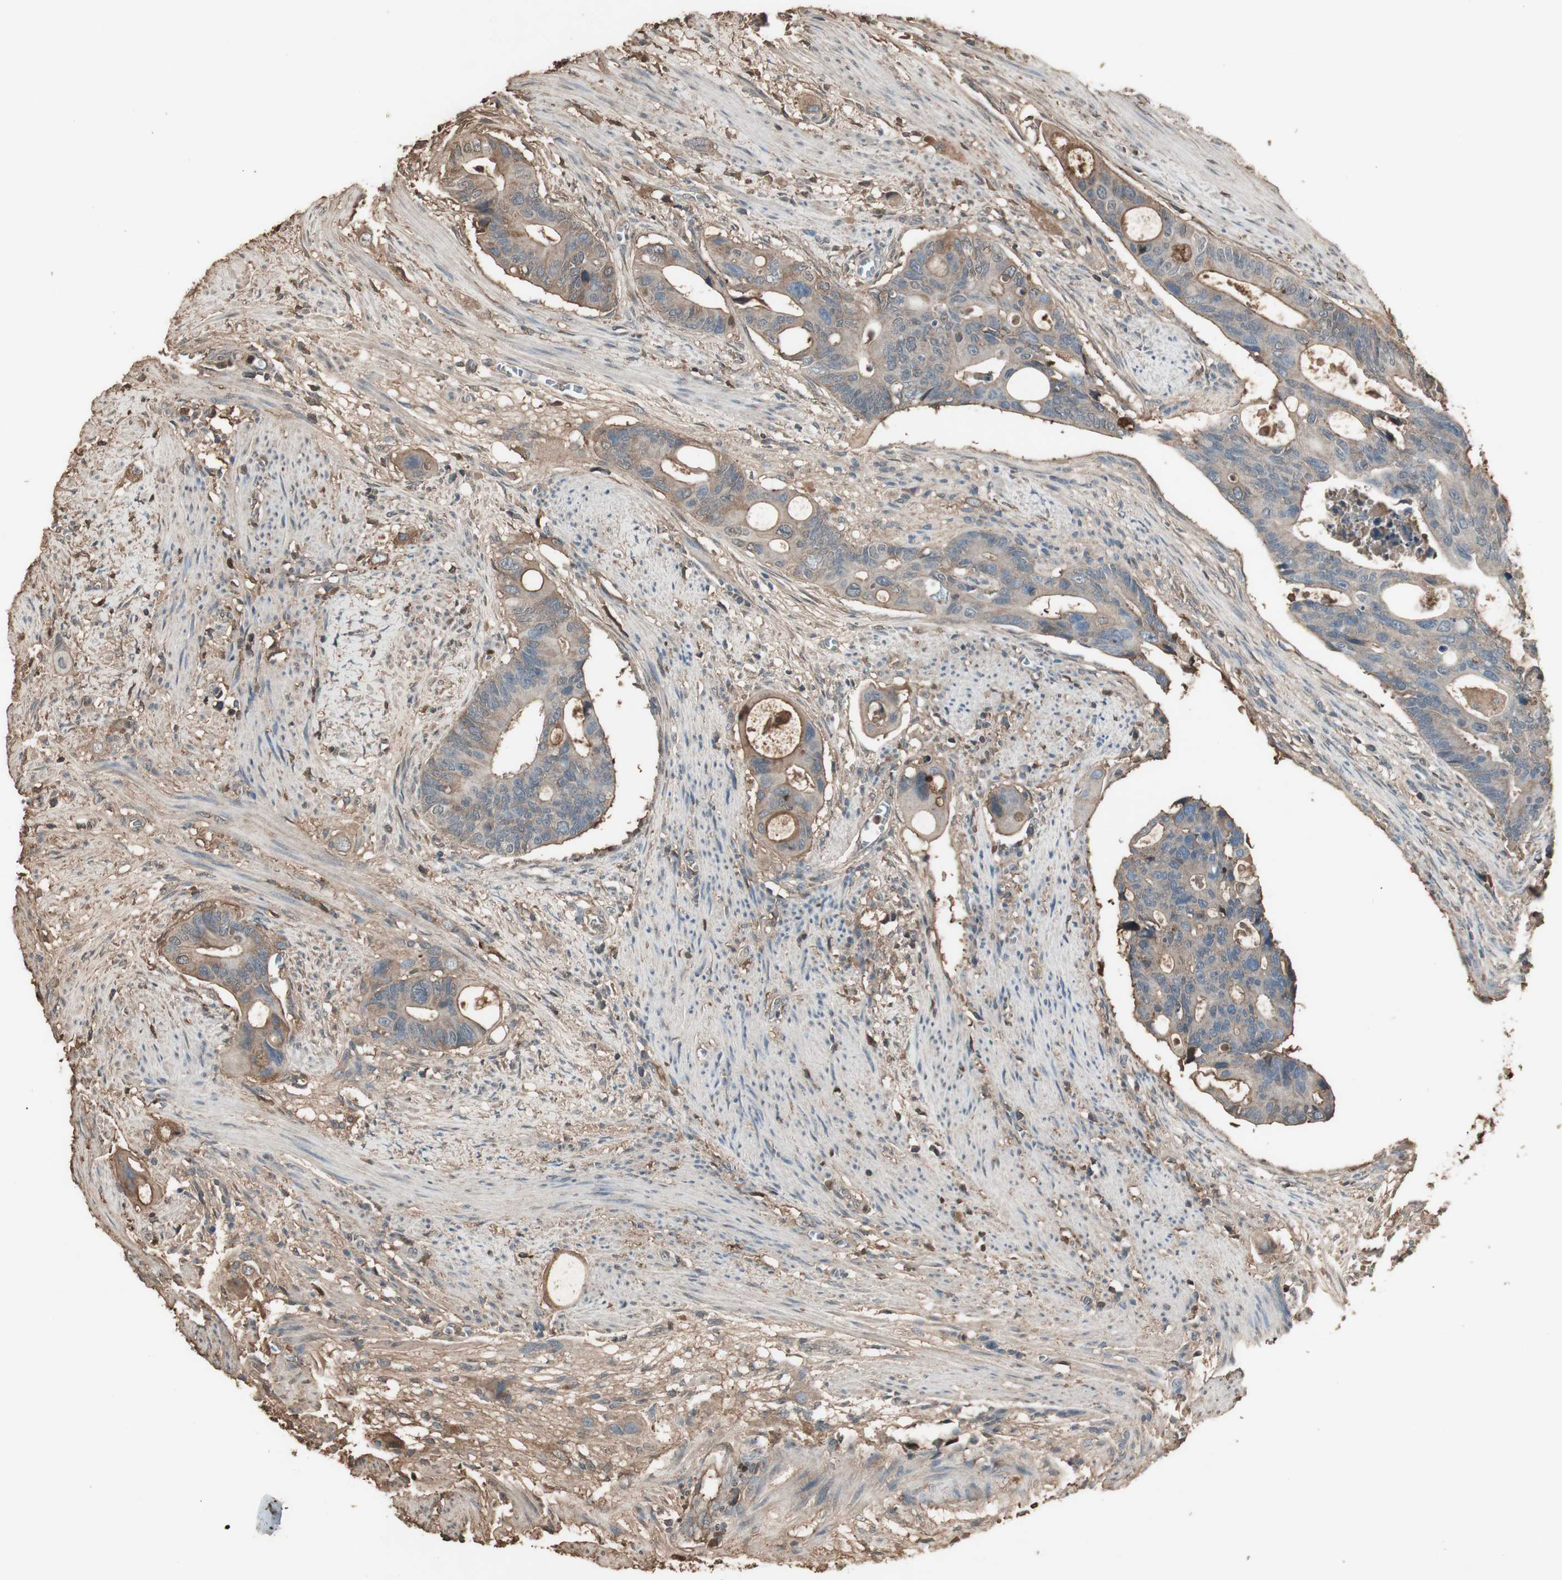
{"staining": {"intensity": "weak", "quantity": ">75%", "location": "cytoplasmic/membranous"}, "tissue": "colorectal cancer", "cell_type": "Tumor cells", "image_type": "cancer", "snomed": [{"axis": "morphology", "description": "Adenocarcinoma, NOS"}, {"axis": "topography", "description": "Colon"}], "caption": "IHC photomicrograph of neoplastic tissue: human colorectal cancer stained using immunohistochemistry (IHC) reveals low levels of weak protein expression localized specifically in the cytoplasmic/membranous of tumor cells, appearing as a cytoplasmic/membranous brown color.", "gene": "MMP14", "patient": {"sex": "female", "age": 57}}